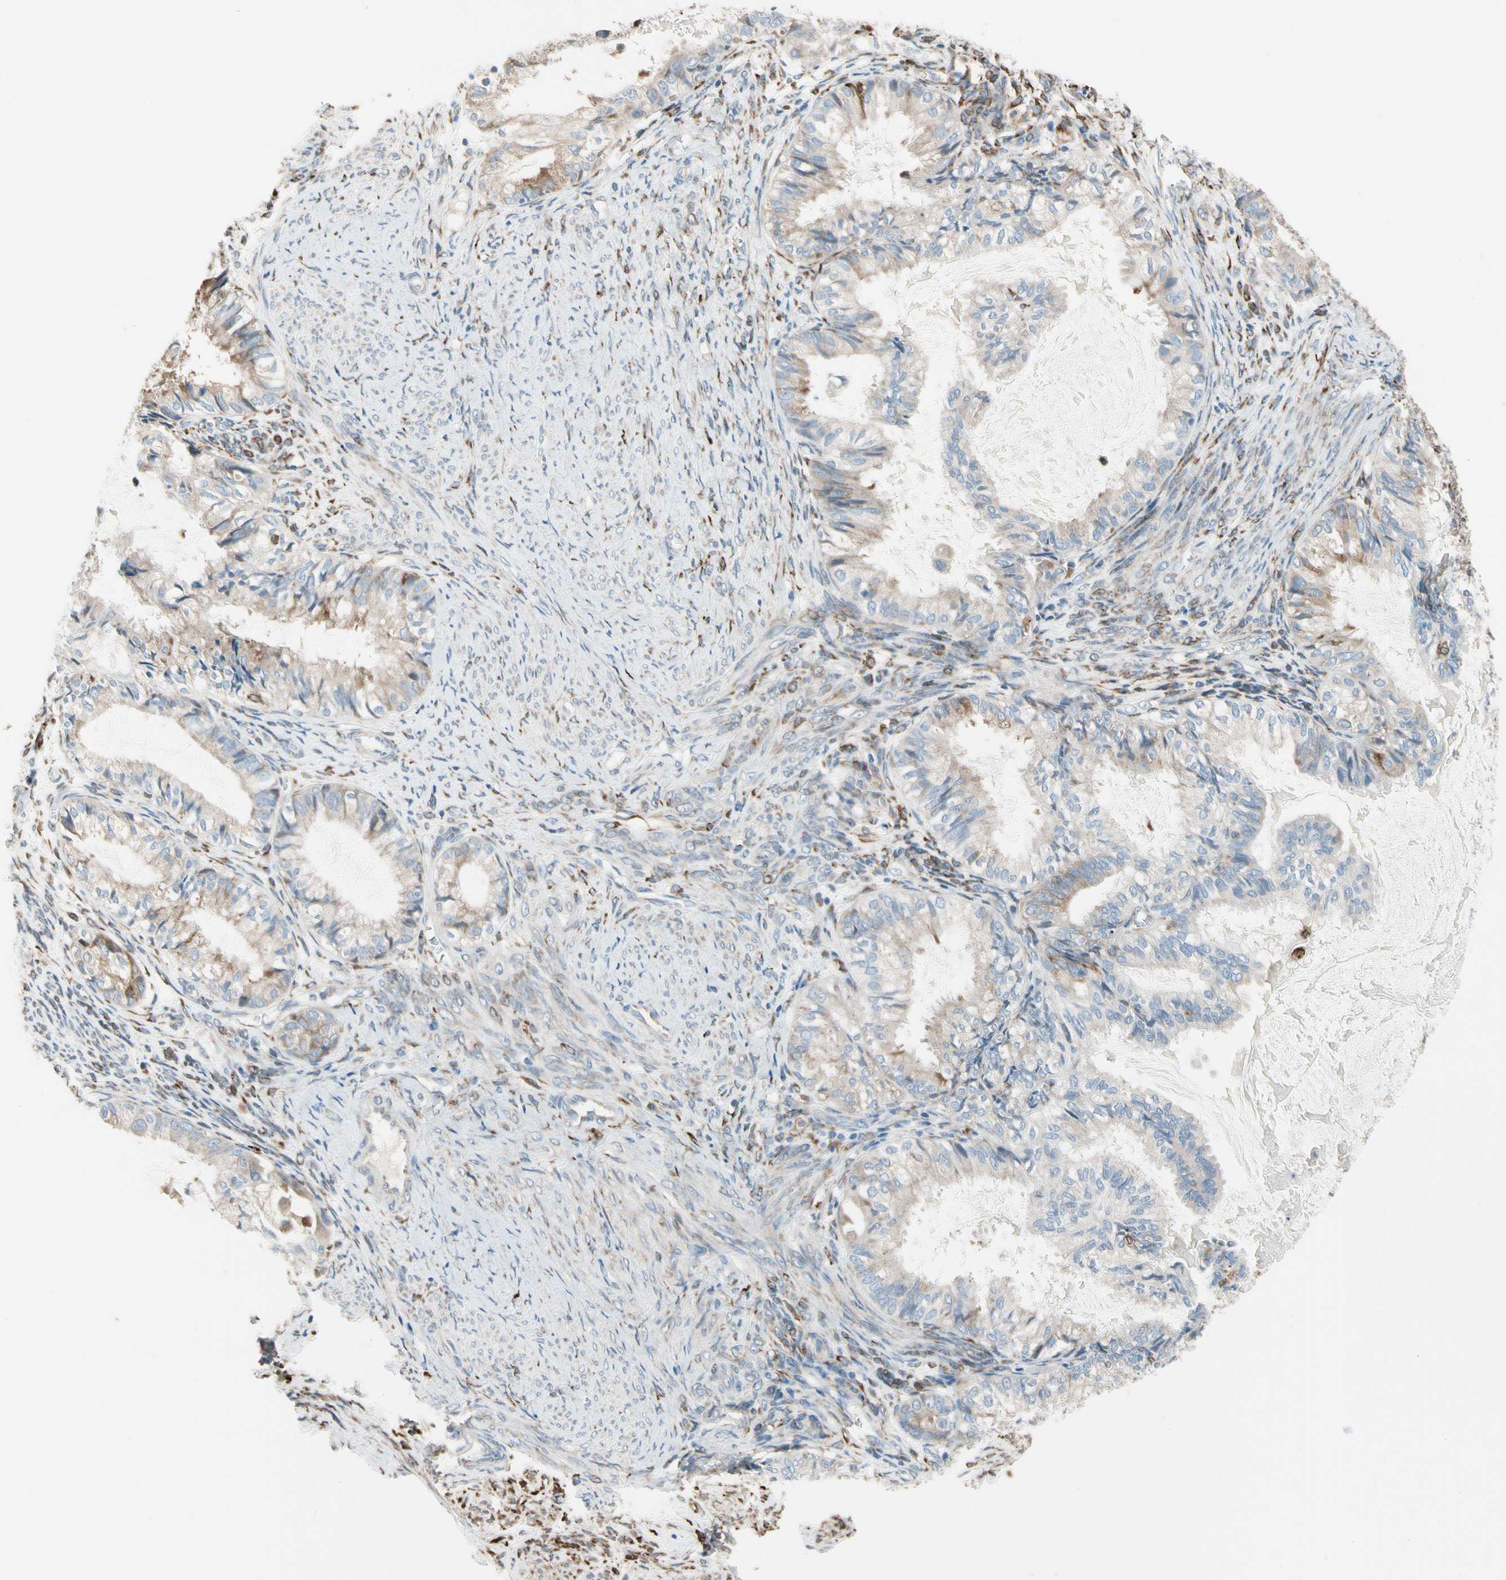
{"staining": {"intensity": "weak", "quantity": "25%-75%", "location": "cytoplasmic/membranous"}, "tissue": "cervical cancer", "cell_type": "Tumor cells", "image_type": "cancer", "snomed": [{"axis": "morphology", "description": "Normal tissue, NOS"}, {"axis": "morphology", "description": "Adenocarcinoma, NOS"}, {"axis": "topography", "description": "Cervix"}, {"axis": "topography", "description": "Endometrium"}], "caption": "IHC image of neoplastic tissue: human cervical cancer (adenocarcinoma) stained using immunohistochemistry reveals low levels of weak protein expression localized specifically in the cytoplasmic/membranous of tumor cells, appearing as a cytoplasmic/membranous brown color.", "gene": "LRPAP1", "patient": {"sex": "female", "age": 86}}